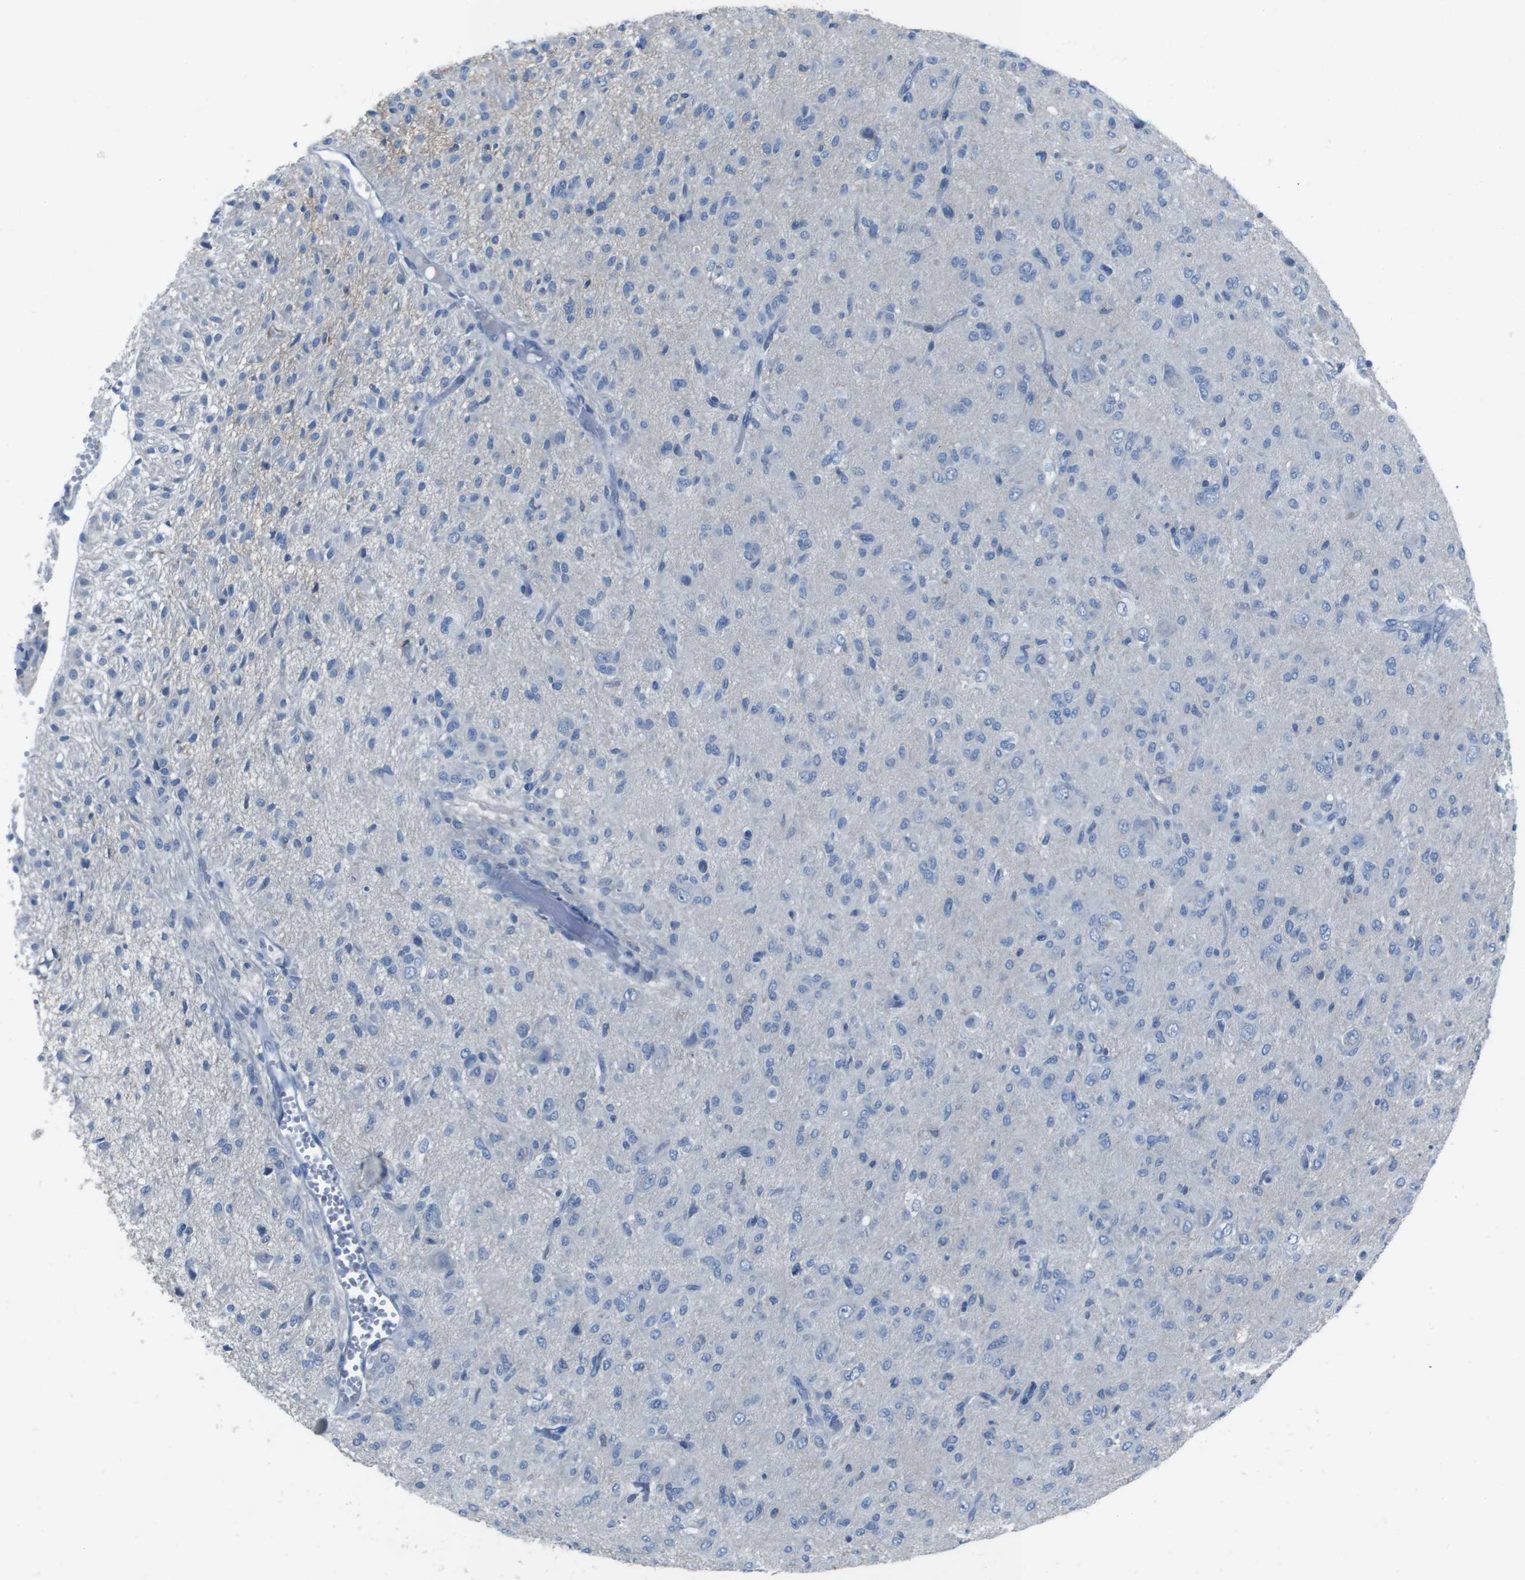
{"staining": {"intensity": "negative", "quantity": "none", "location": "none"}, "tissue": "glioma", "cell_type": "Tumor cells", "image_type": "cancer", "snomed": [{"axis": "morphology", "description": "Glioma, malignant, High grade"}, {"axis": "topography", "description": "Brain"}], "caption": "An immunohistochemistry histopathology image of malignant glioma (high-grade) is shown. There is no staining in tumor cells of malignant glioma (high-grade).", "gene": "CYP2C8", "patient": {"sex": "female", "age": 59}}